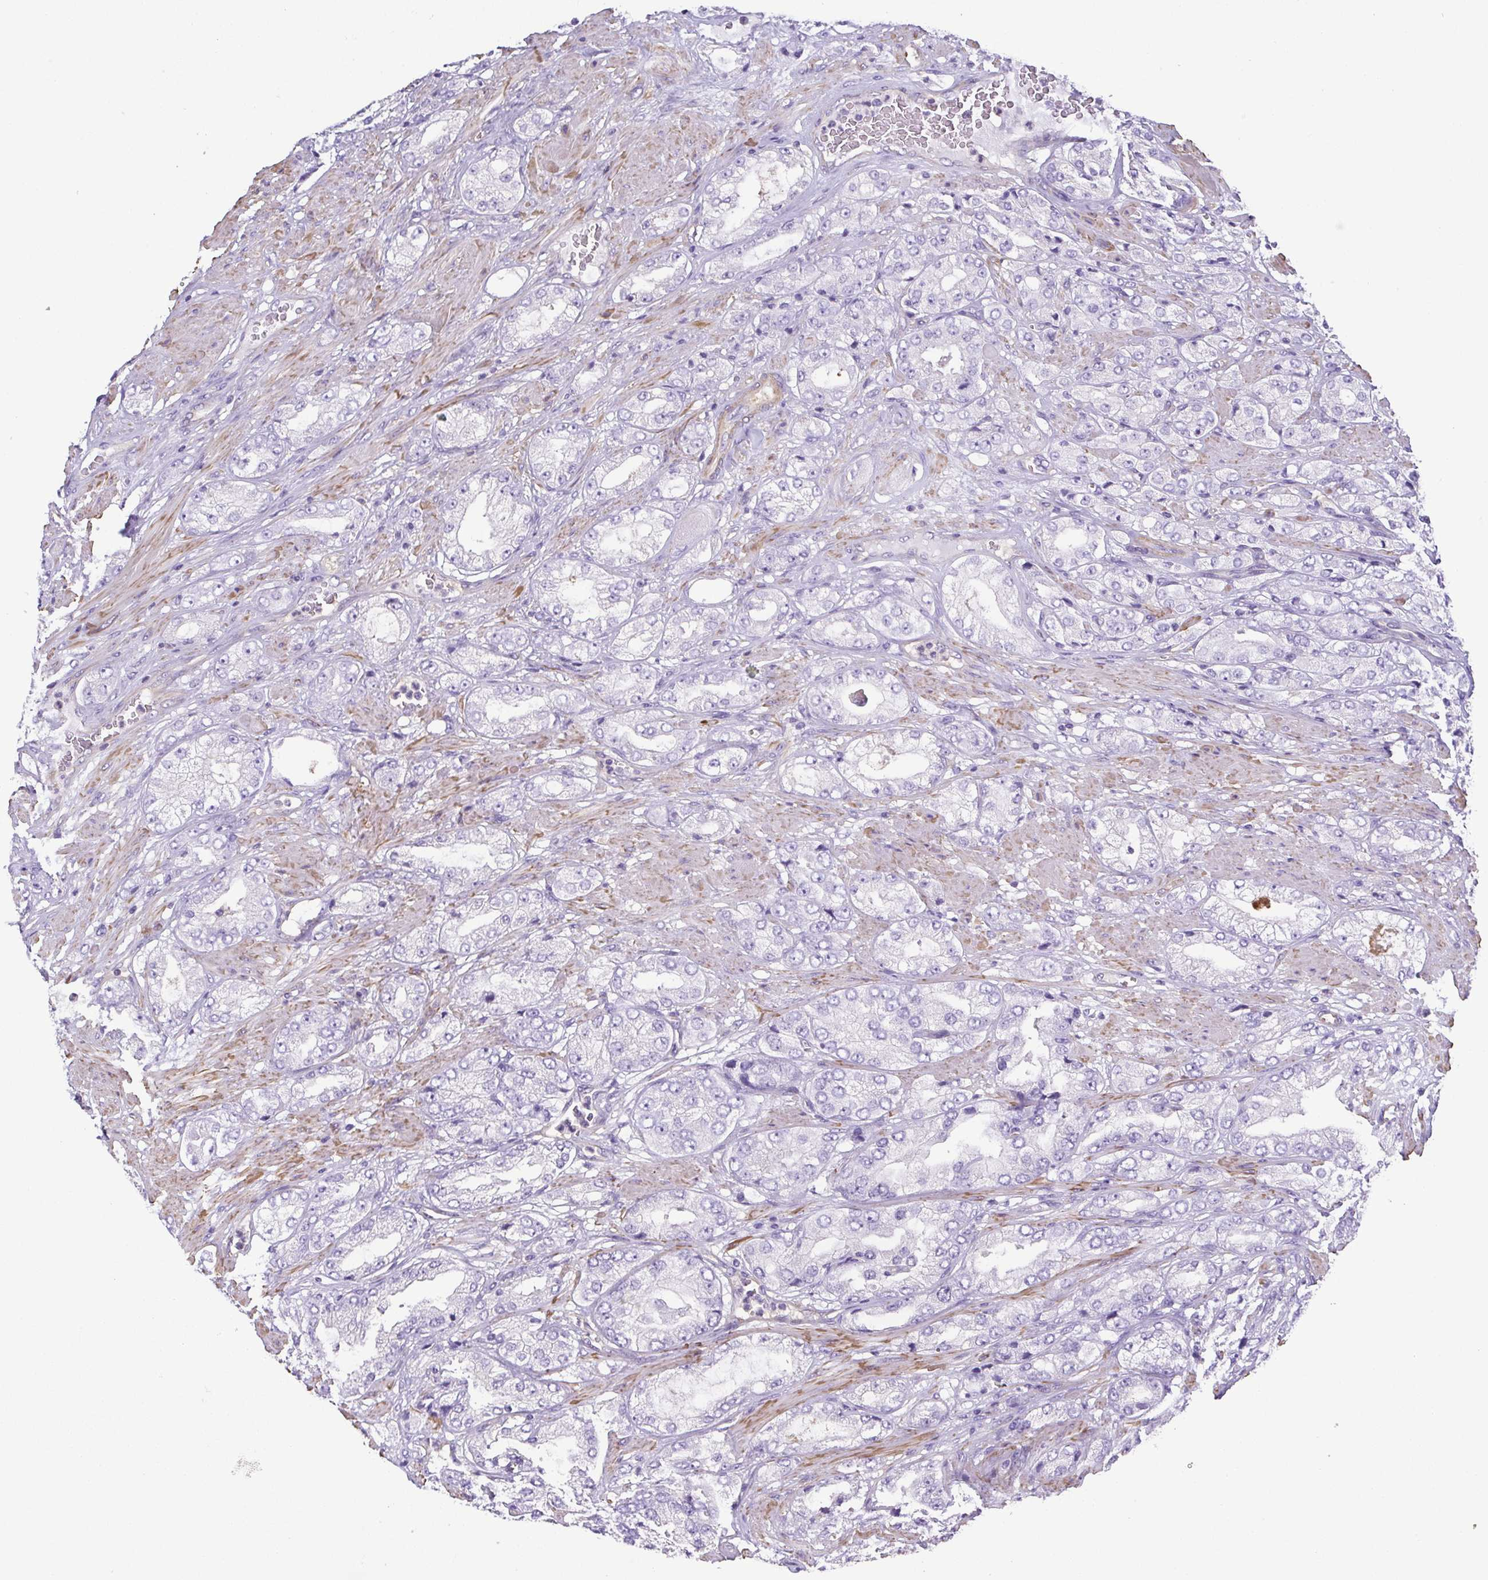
{"staining": {"intensity": "negative", "quantity": "none", "location": "none"}, "tissue": "prostate cancer", "cell_type": "Tumor cells", "image_type": "cancer", "snomed": [{"axis": "morphology", "description": "Adenocarcinoma, High grade"}, {"axis": "topography", "description": "Prostate"}], "caption": "DAB immunohistochemical staining of human prostate adenocarcinoma (high-grade) shows no significant positivity in tumor cells.", "gene": "MYL6", "patient": {"sex": "male", "age": 68}}